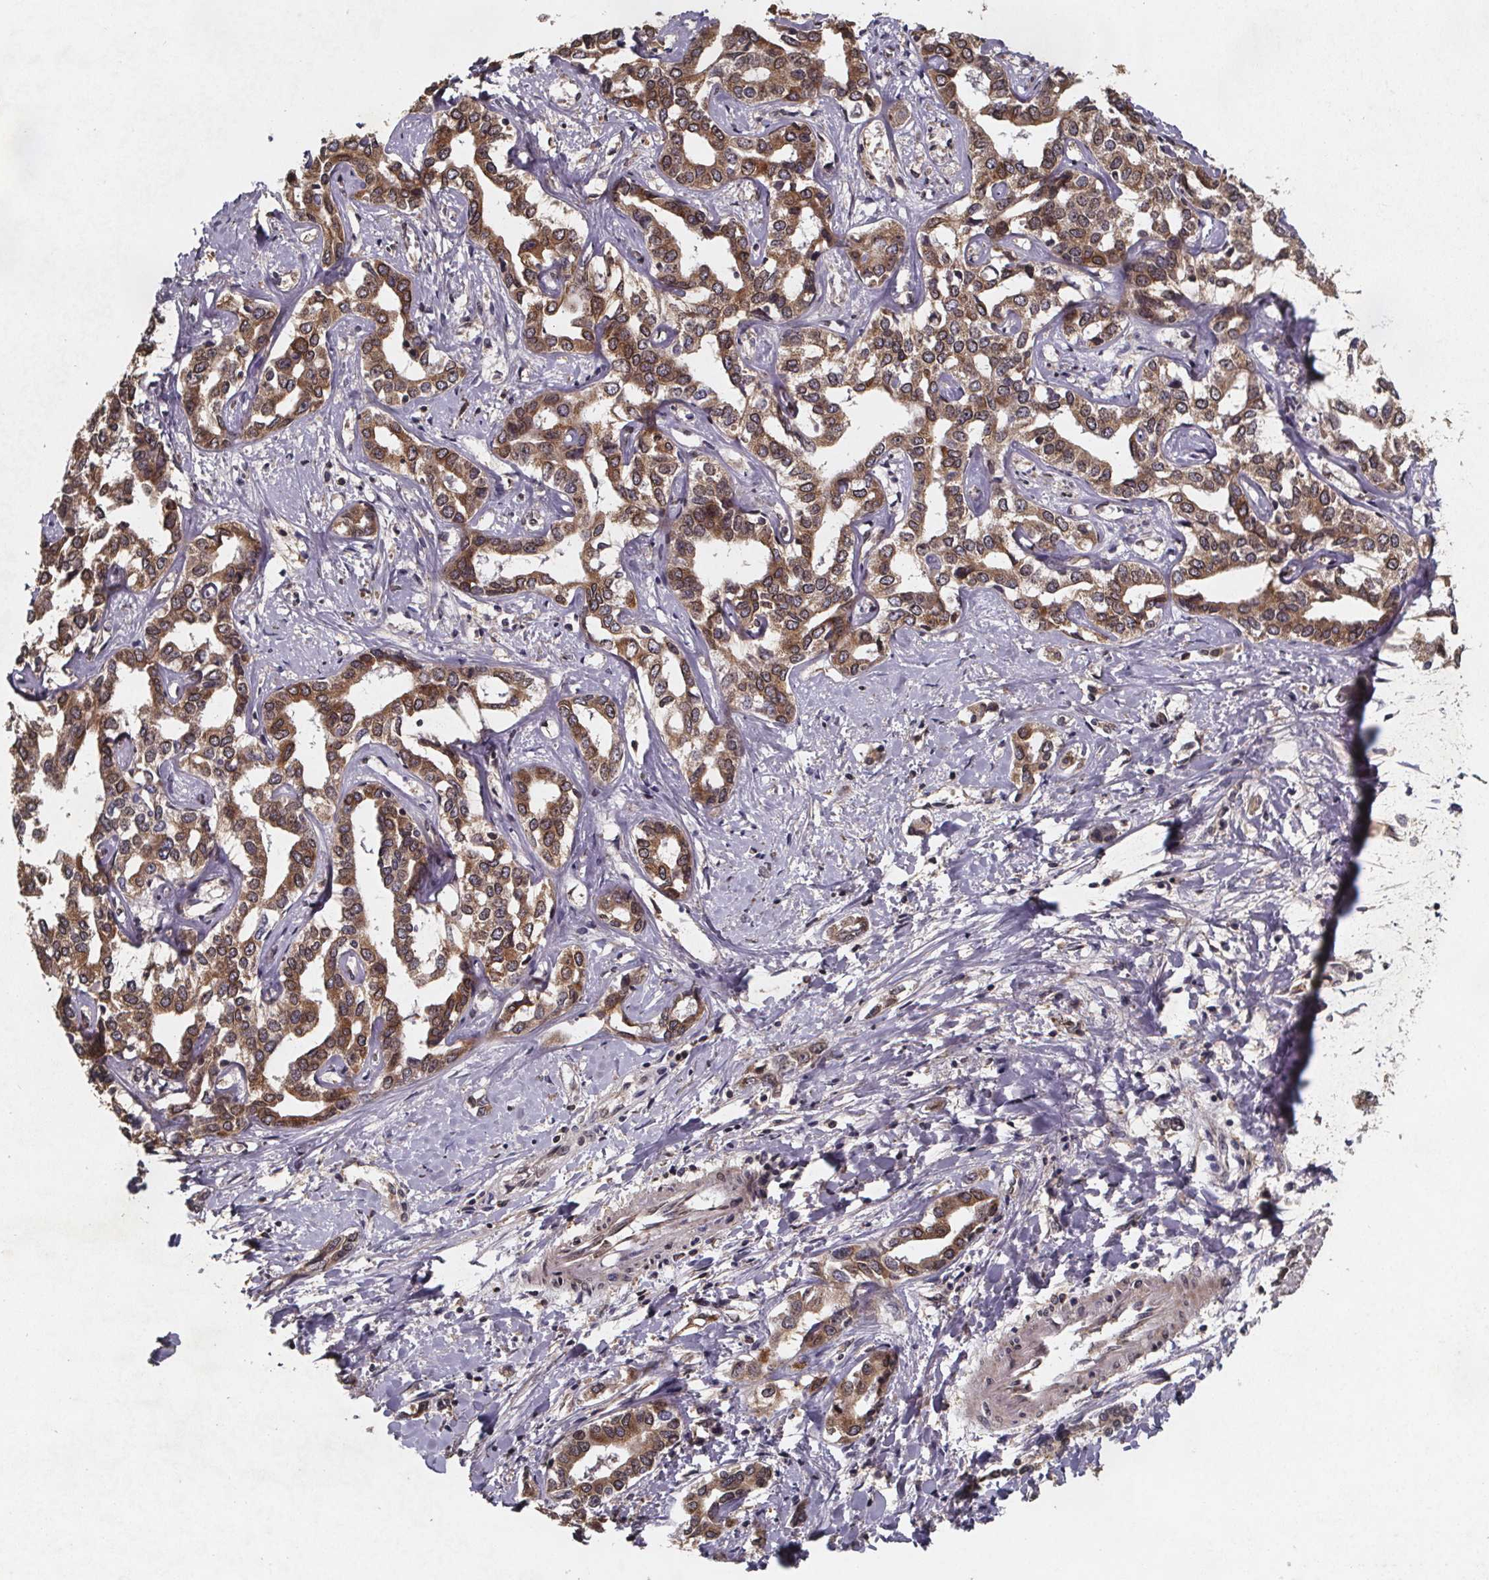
{"staining": {"intensity": "moderate", "quantity": ">75%", "location": "cytoplasmic/membranous"}, "tissue": "liver cancer", "cell_type": "Tumor cells", "image_type": "cancer", "snomed": [{"axis": "morphology", "description": "Cholangiocarcinoma"}, {"axis": "topography", "description": "Liver"}], "caption": "Moderate cytoplasmic/membranous positivity for a protein is identified in approximately >75% of tumor cells of liver cancer using IHC.", "gene": "PIERCE2", "patient": {"sex": "male", "age": 59}}